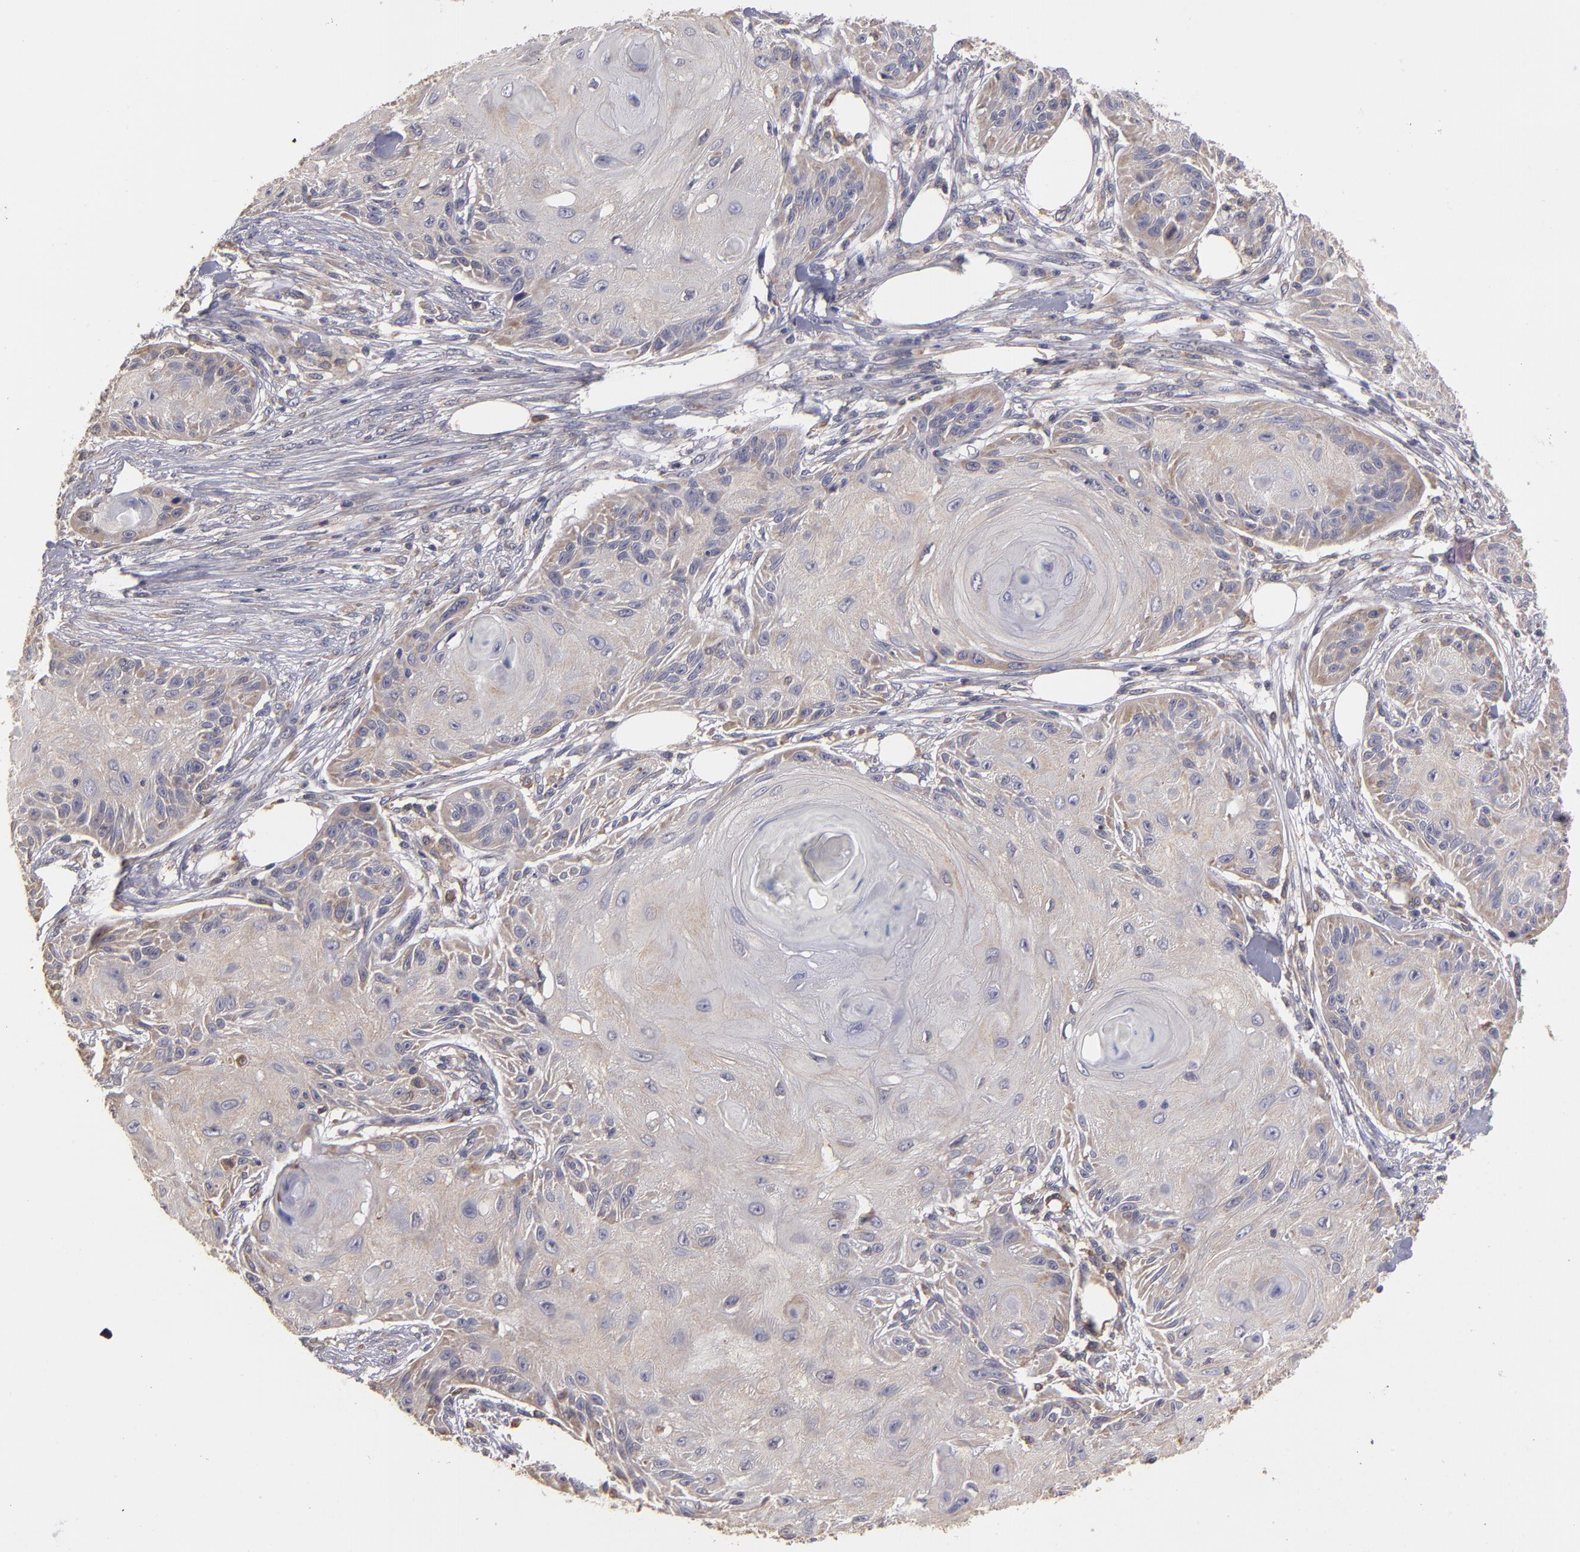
{"staining": {"intensity": "weak", "quantity": ">75%", "location": "cytoplasmic/membranous"}, "tissue": "skin cancer", "cell_type": "Tumor cells", "image_type": "cancer", "snomed": [{"axis": "morphology", "description": "Squamous cell carcinoma, NOS"}, {"axis": "topography", "description": "Skin"}], "caption": "This image demonstrates immunohistochemistry staining of human squamous cell carcinoma (skin), with low weak cytoplasmic/membranous staining in approximately >75% of tumor cells.", "gene": "MTHFD1", "patient": {"sex": "female", "age": 88}}